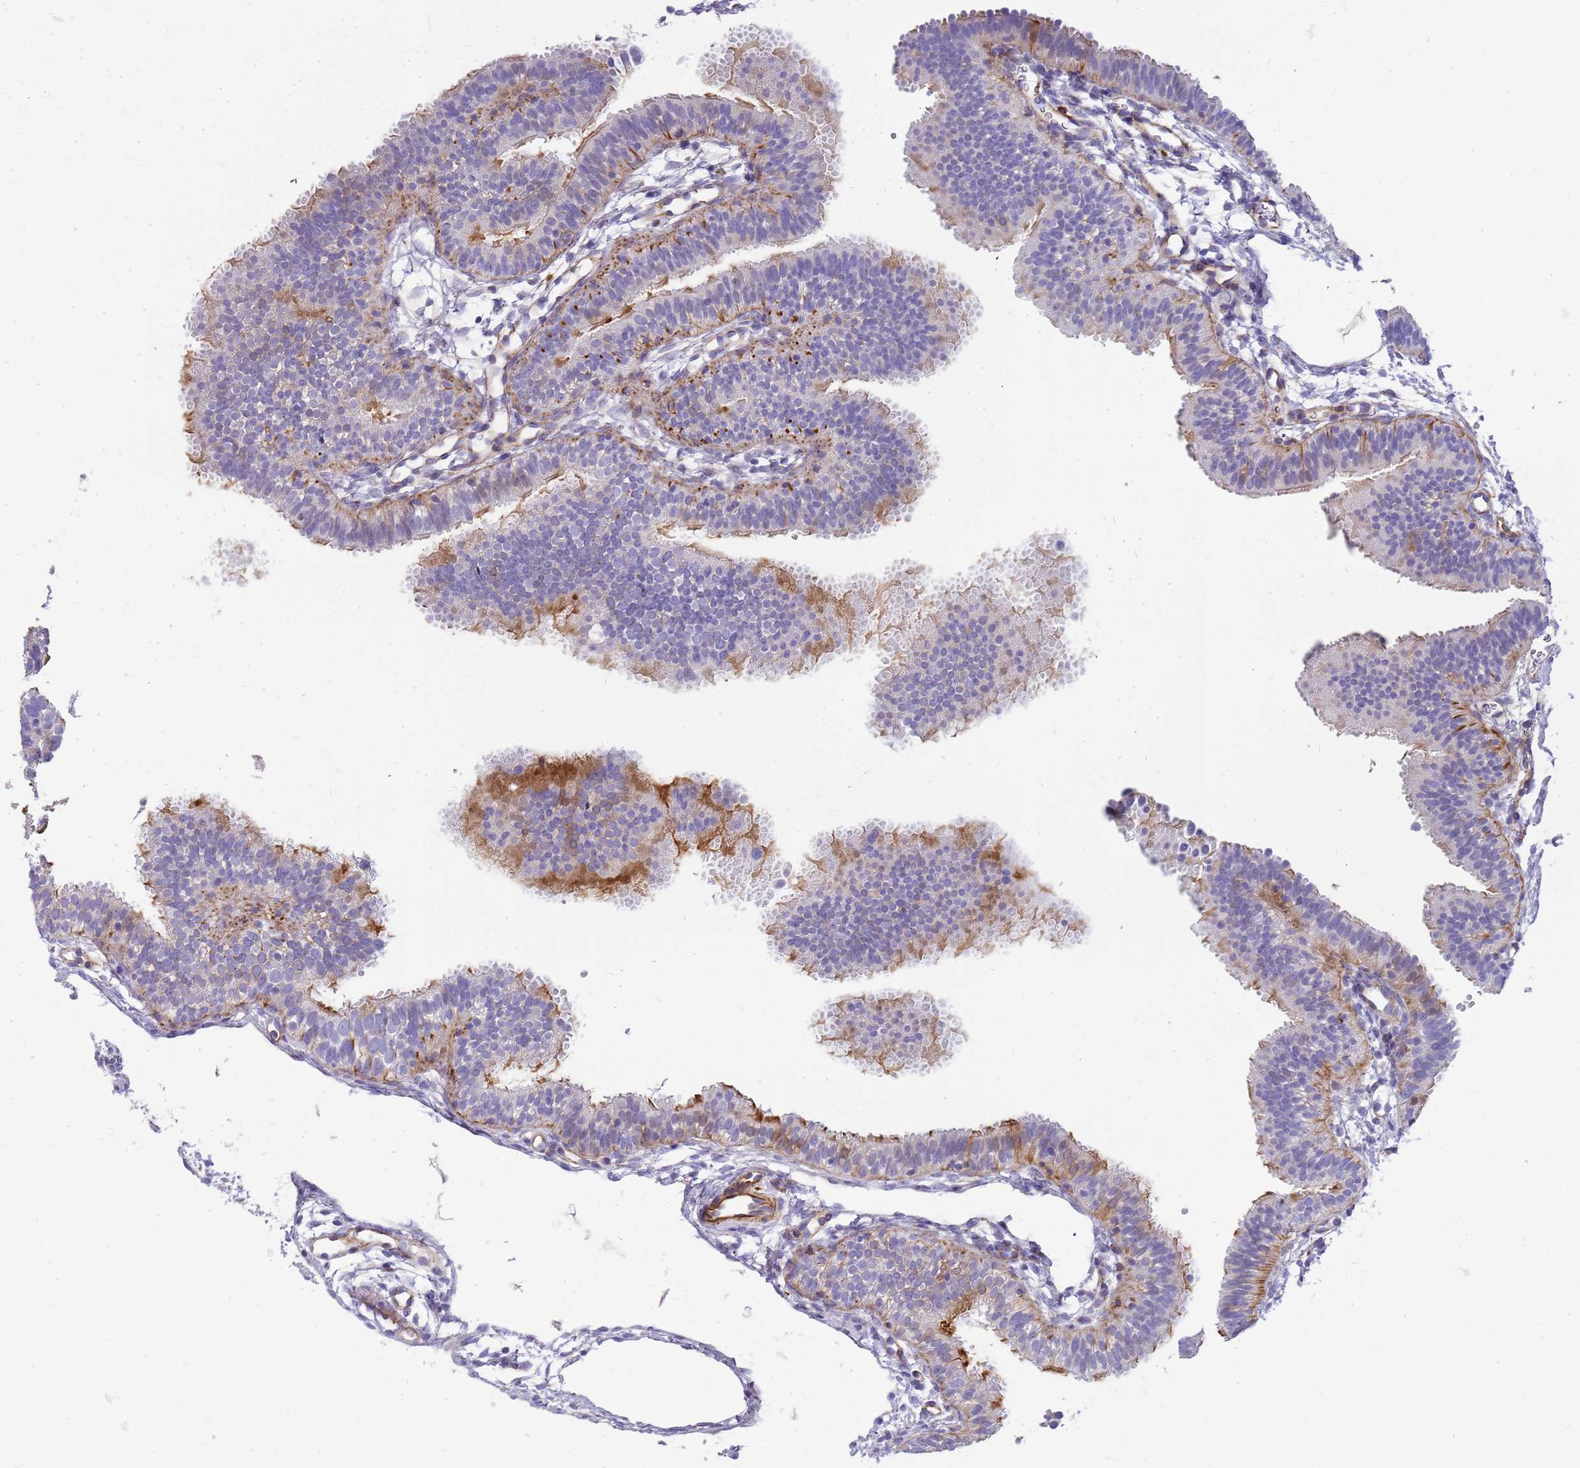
{"staining": {"intensity": "moderate", "quantity": "<25%", "location": "cytoplasmic/membranous"}, "tissue": "fallopian tube", "cell_type": "Glandular cells", "image_type": "normal", "snomed": [{"axis": "morphology", "description": "Normal tissue, NOS"}, {"axis": "topography", "description": "Fallopian tube"}], "caption": "IHC image of benign fallopian tube: human fallopian tube stained using immunohistochemistry exhibits low levels of moderate protein expression localized specifically in the cytoplasmic/membranous of glandular cells, appearing as a cytoplasmic/membranous brown color.", "gene": "ZDHHC1", "patient": {"sex": "female", "age": 35}}